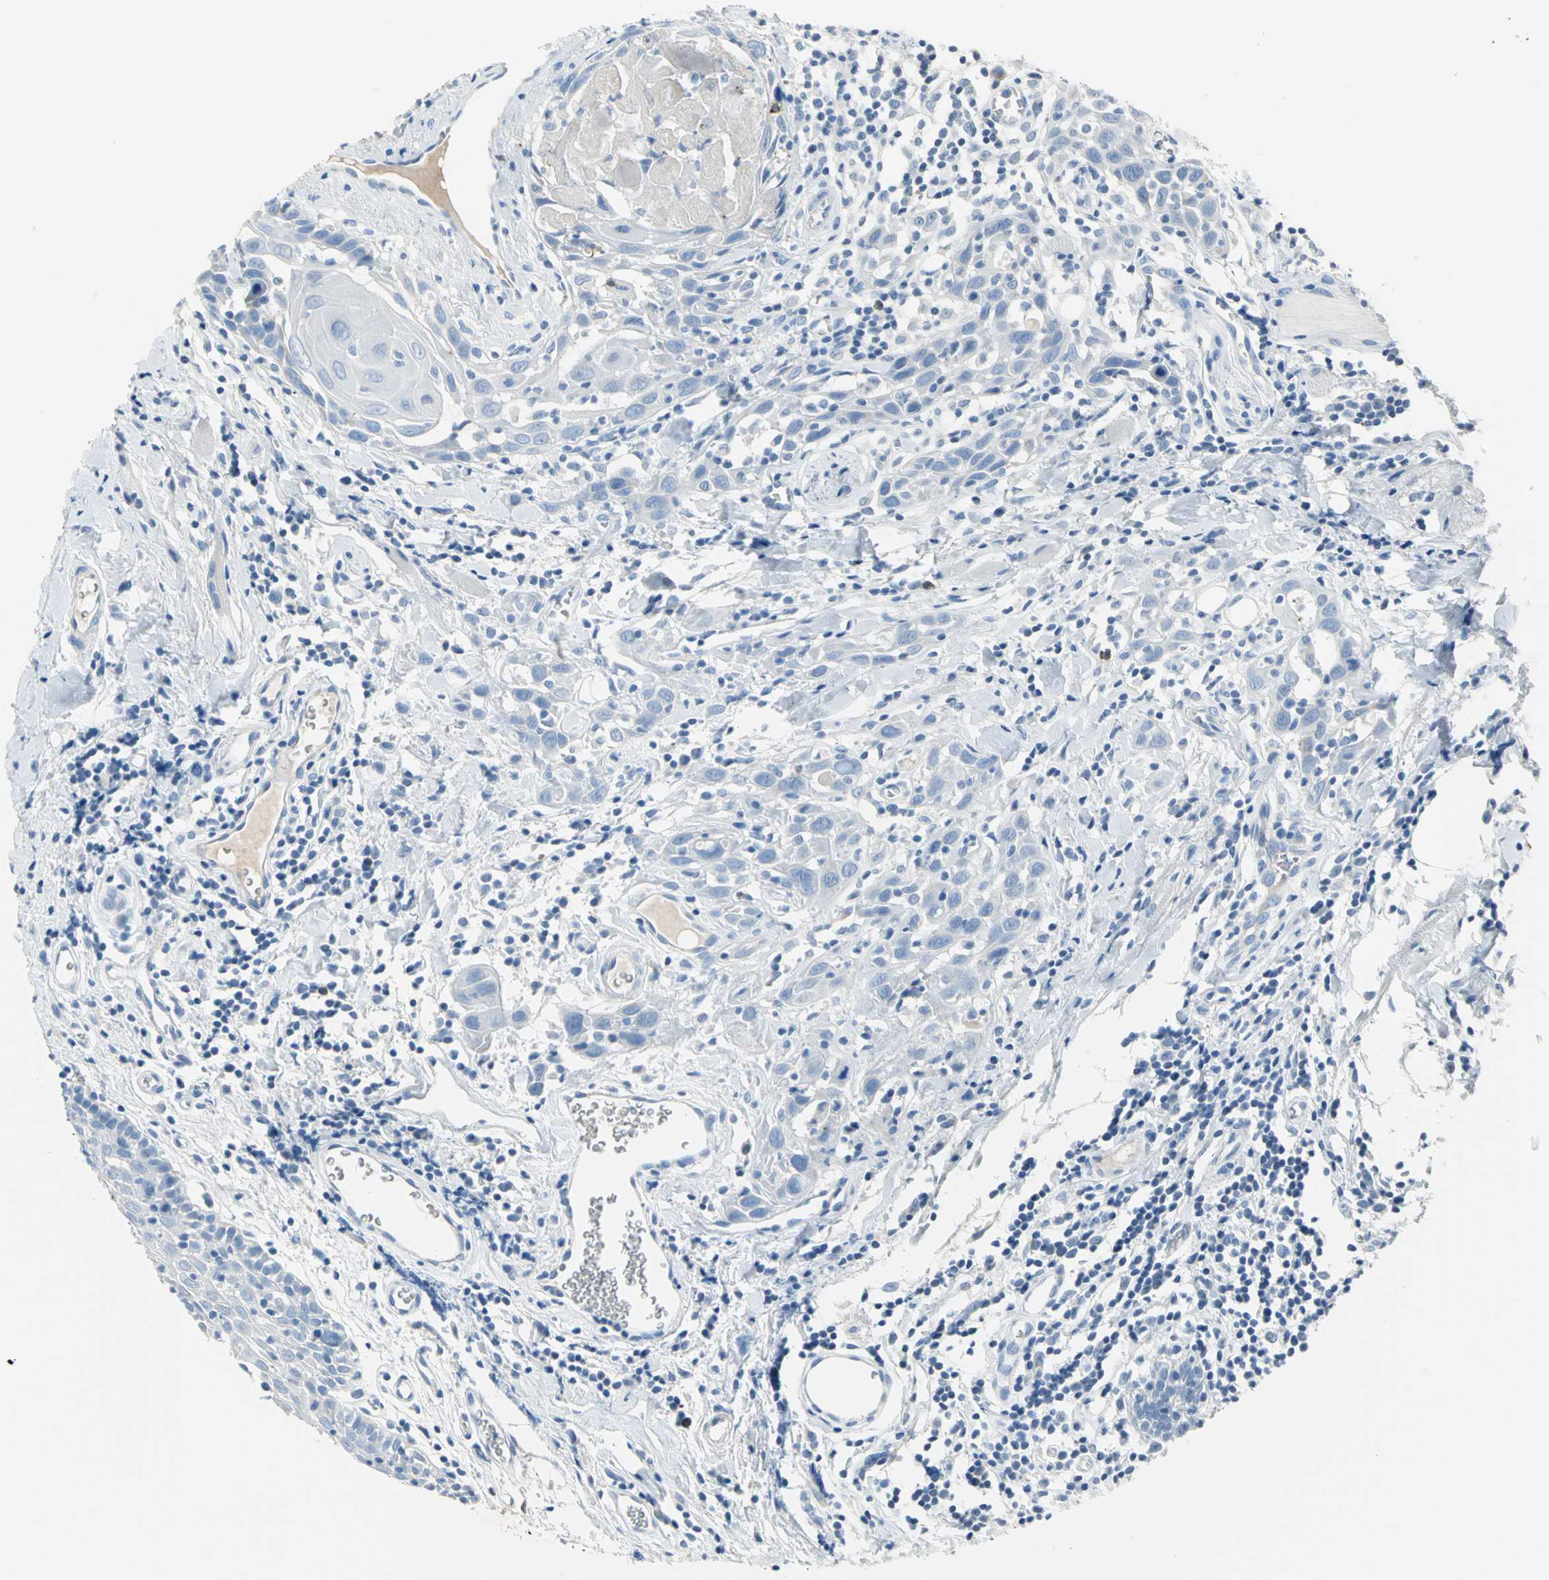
{"staining": {"intensity": "negative", "quantity": "none", "location": "none"}, "tissue": "head and neck cancer", "cell_type": "Tumor cells", "image_type": "cancer", "snomed": [{"axis": "morphology", "description": "Squamous cell carcinoma, NOS"}, {"axis": "topography", "description": "Oral tissue"}, {"axis": "topography", "description": "Head-Neck"}], "caption": "Tumor cells show no significant protein staining in squamous cell carcinoma (head and neck).", "gene": "ALOX15", "patient": {"sex": "female", "age": 50}}